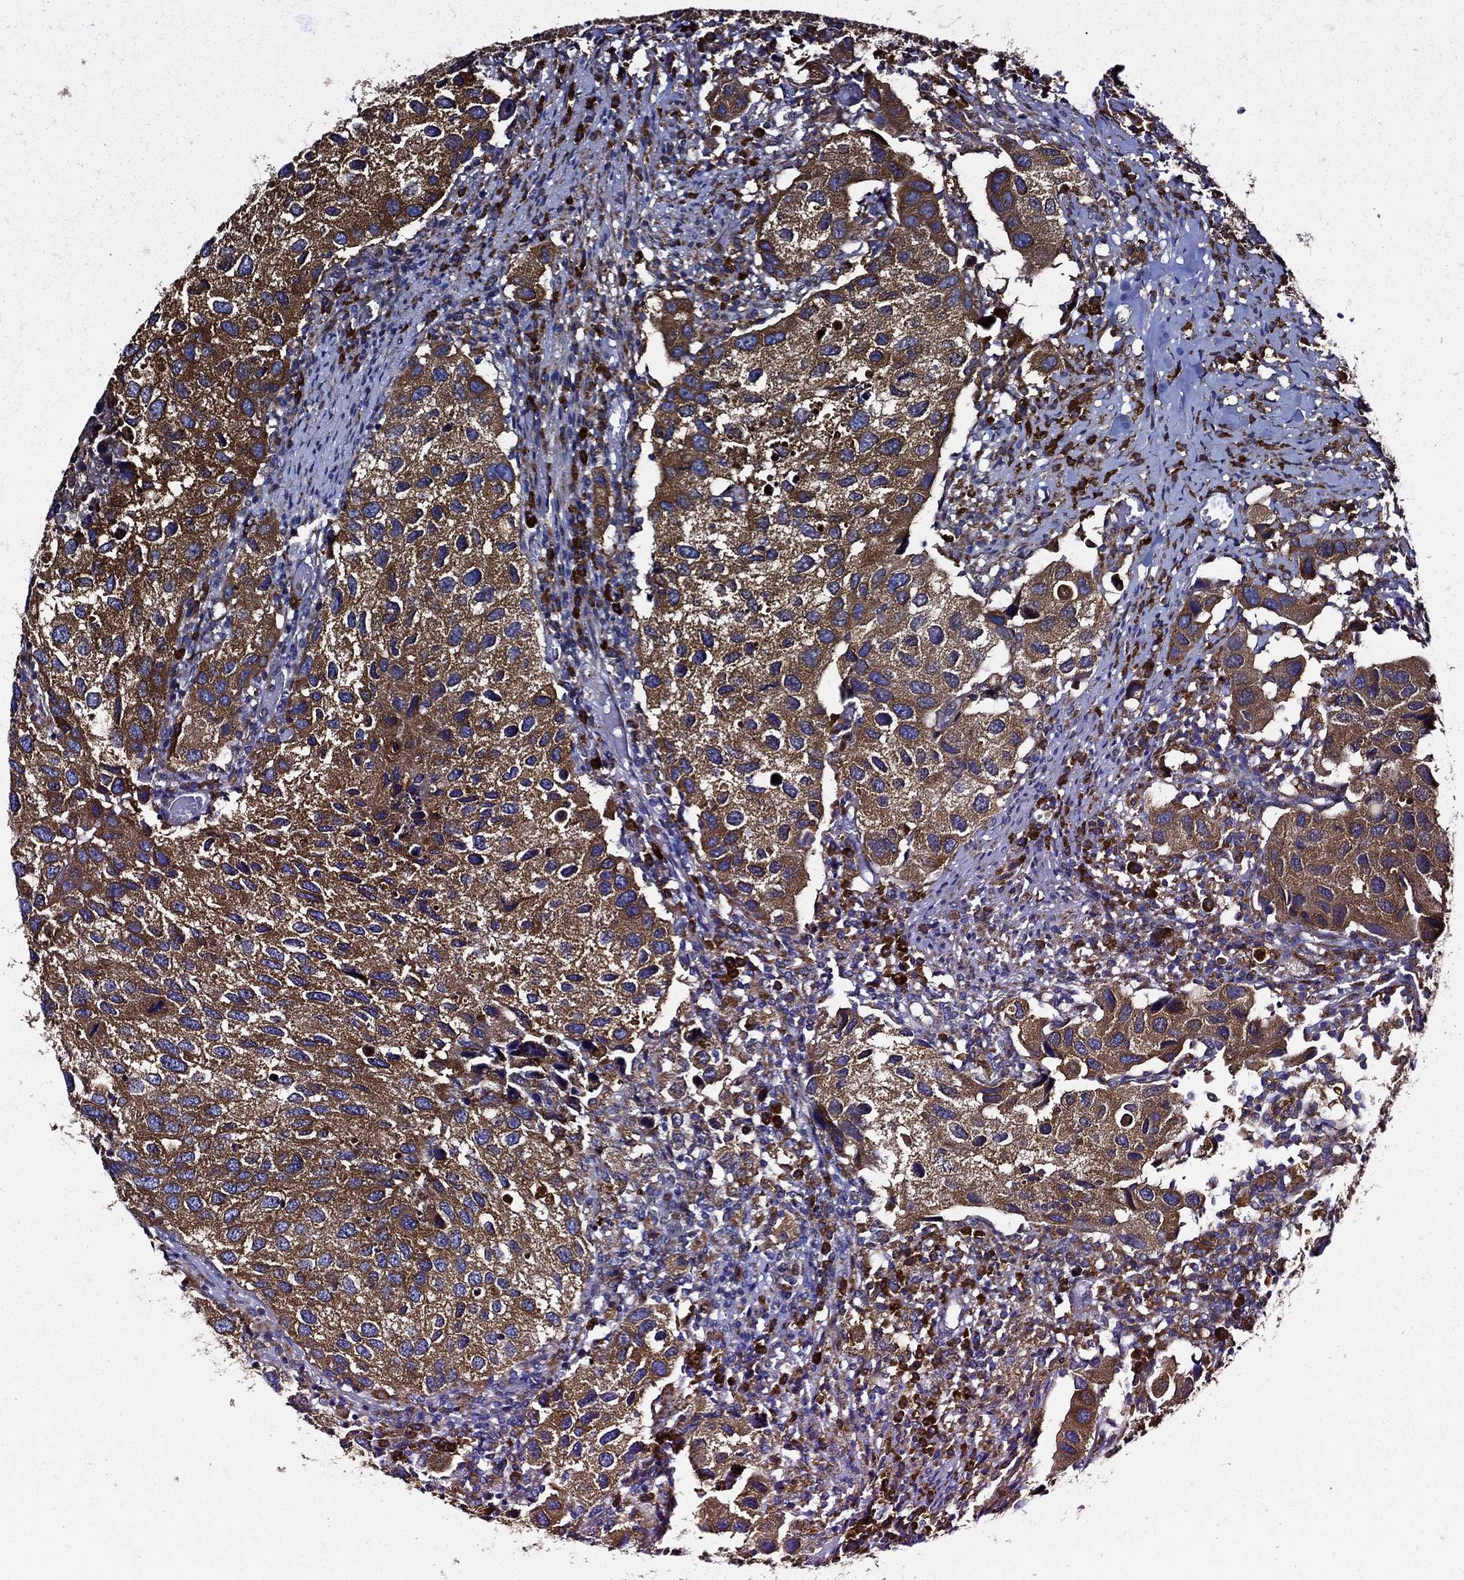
{"staining": {"intensity": "strong", "quantity": ">75%", "location": "cytoplasmic/membranous"}, "tissue": "urothelial cancer", "cell_type": "Tumor cells", "image_type": "cancer", "snomed": [{"axis": "morphology", "description": "Urothelial carcinoma, High grade"}, {"axis": "topography", "description": "Urinary bladder"}], "caption": "About >75% of tumor cells in human urothelial cancer exhibit strong cytoplasmic/membranous protein expression as visualized by brown immunohistochemical staining.", "gene": "PRDX4", "patient": {"sex": "male", "age": 79}}